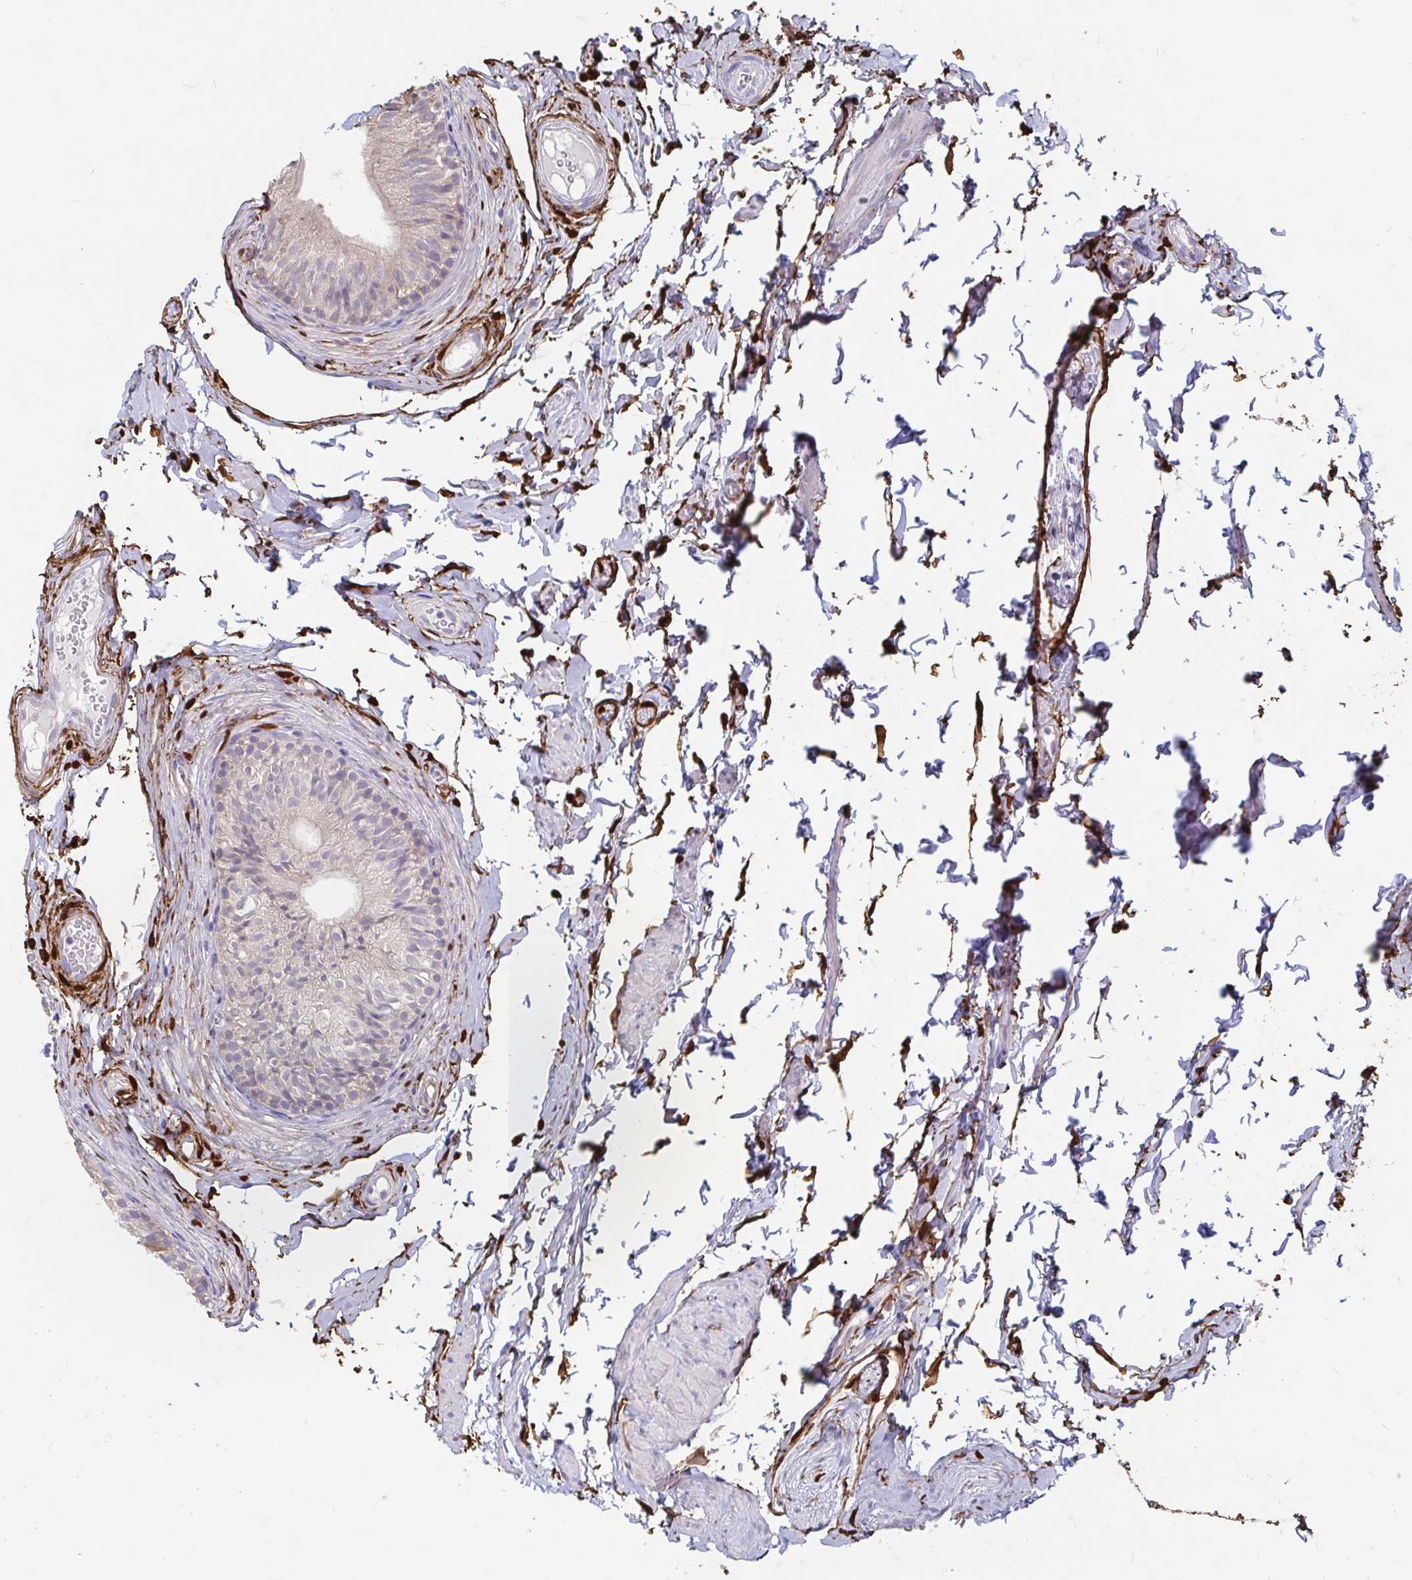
{"staining": {"intensity": "negative", "quantity": "none", "location": "none"}, "tissue": "epididymis", "cell_type": "Glandular cells", "image_type": "normal", "snomed": [{"axis": "morphology", "description": "Normal tissue, NOS"}, {"axis": "topography", "description": "Epididymis, spermatic cord, NOS"}, {"axis": "topography", "description": "Epididymis"}, {"axis": "topography", "description": "Peripheral nerve tissue"}], "caption": "High power microscopy micrograph of an immunohistochemistry (IHC) micrograph of normal epididymis, revealing no significant expression in glandular cells.", "gene": "ADH1A", "patient": {"sex": "male", "age": 29}}